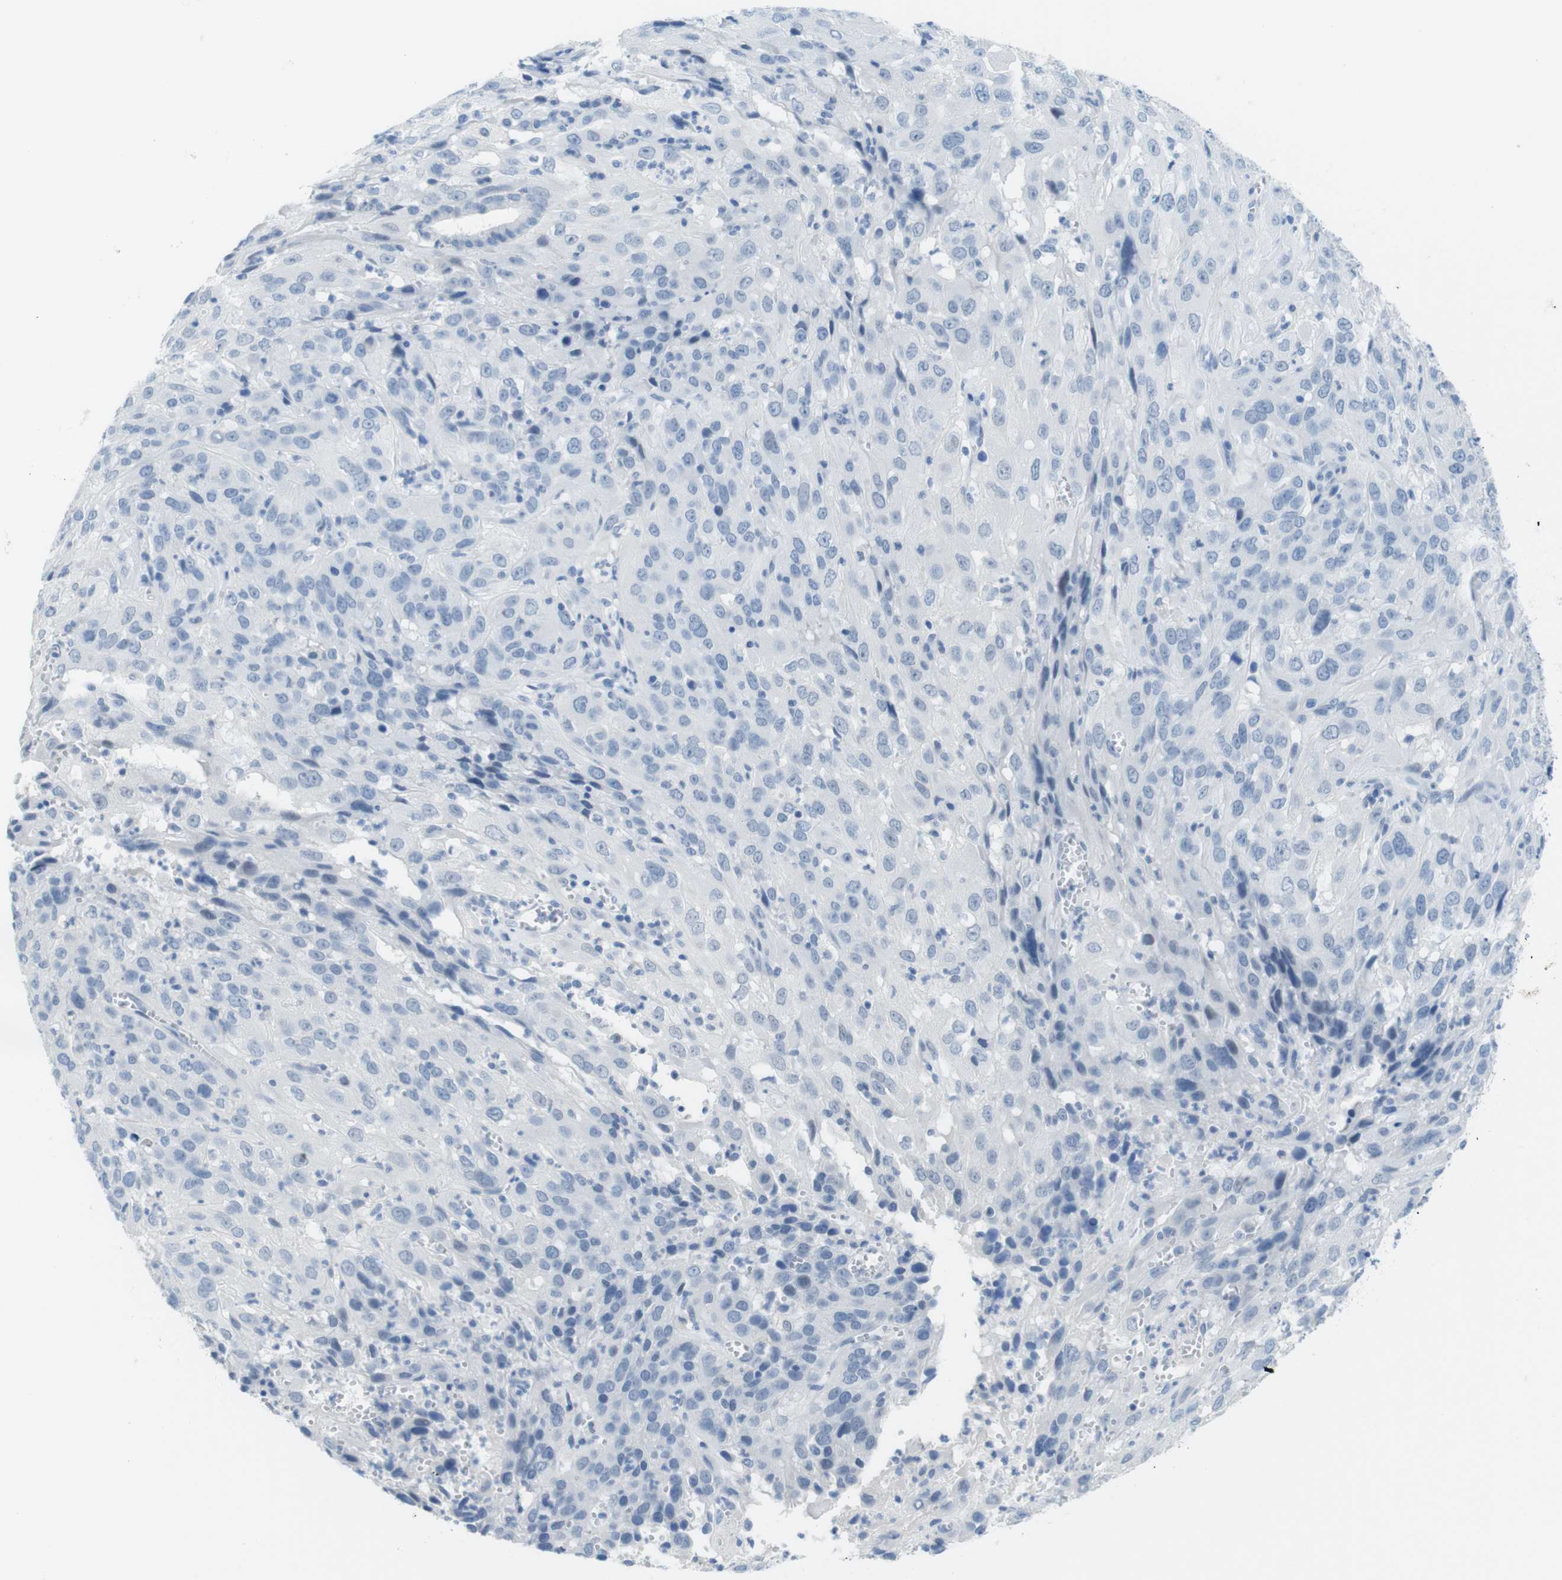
{"staining": {"intensity": "negative", "quantity": "none", "location": "none"}, "tissue": "cervical cancer", "cell_type": "Tumor cells", "image_type": "cancer", "snomed": [{"axis": "morphology", "description": "Squamous cell carcinoma, NOS"}, {"axis": "topography", "description": "Cervix"}], "caption": "High power microscopy histopathology image of an immunohistochemistry image of squamous cell carcinoma (cervical), revealing no significant staining in tumor cells.", "gene": "OPN1SW", "patient": {"sex": "female", "age": 32}}